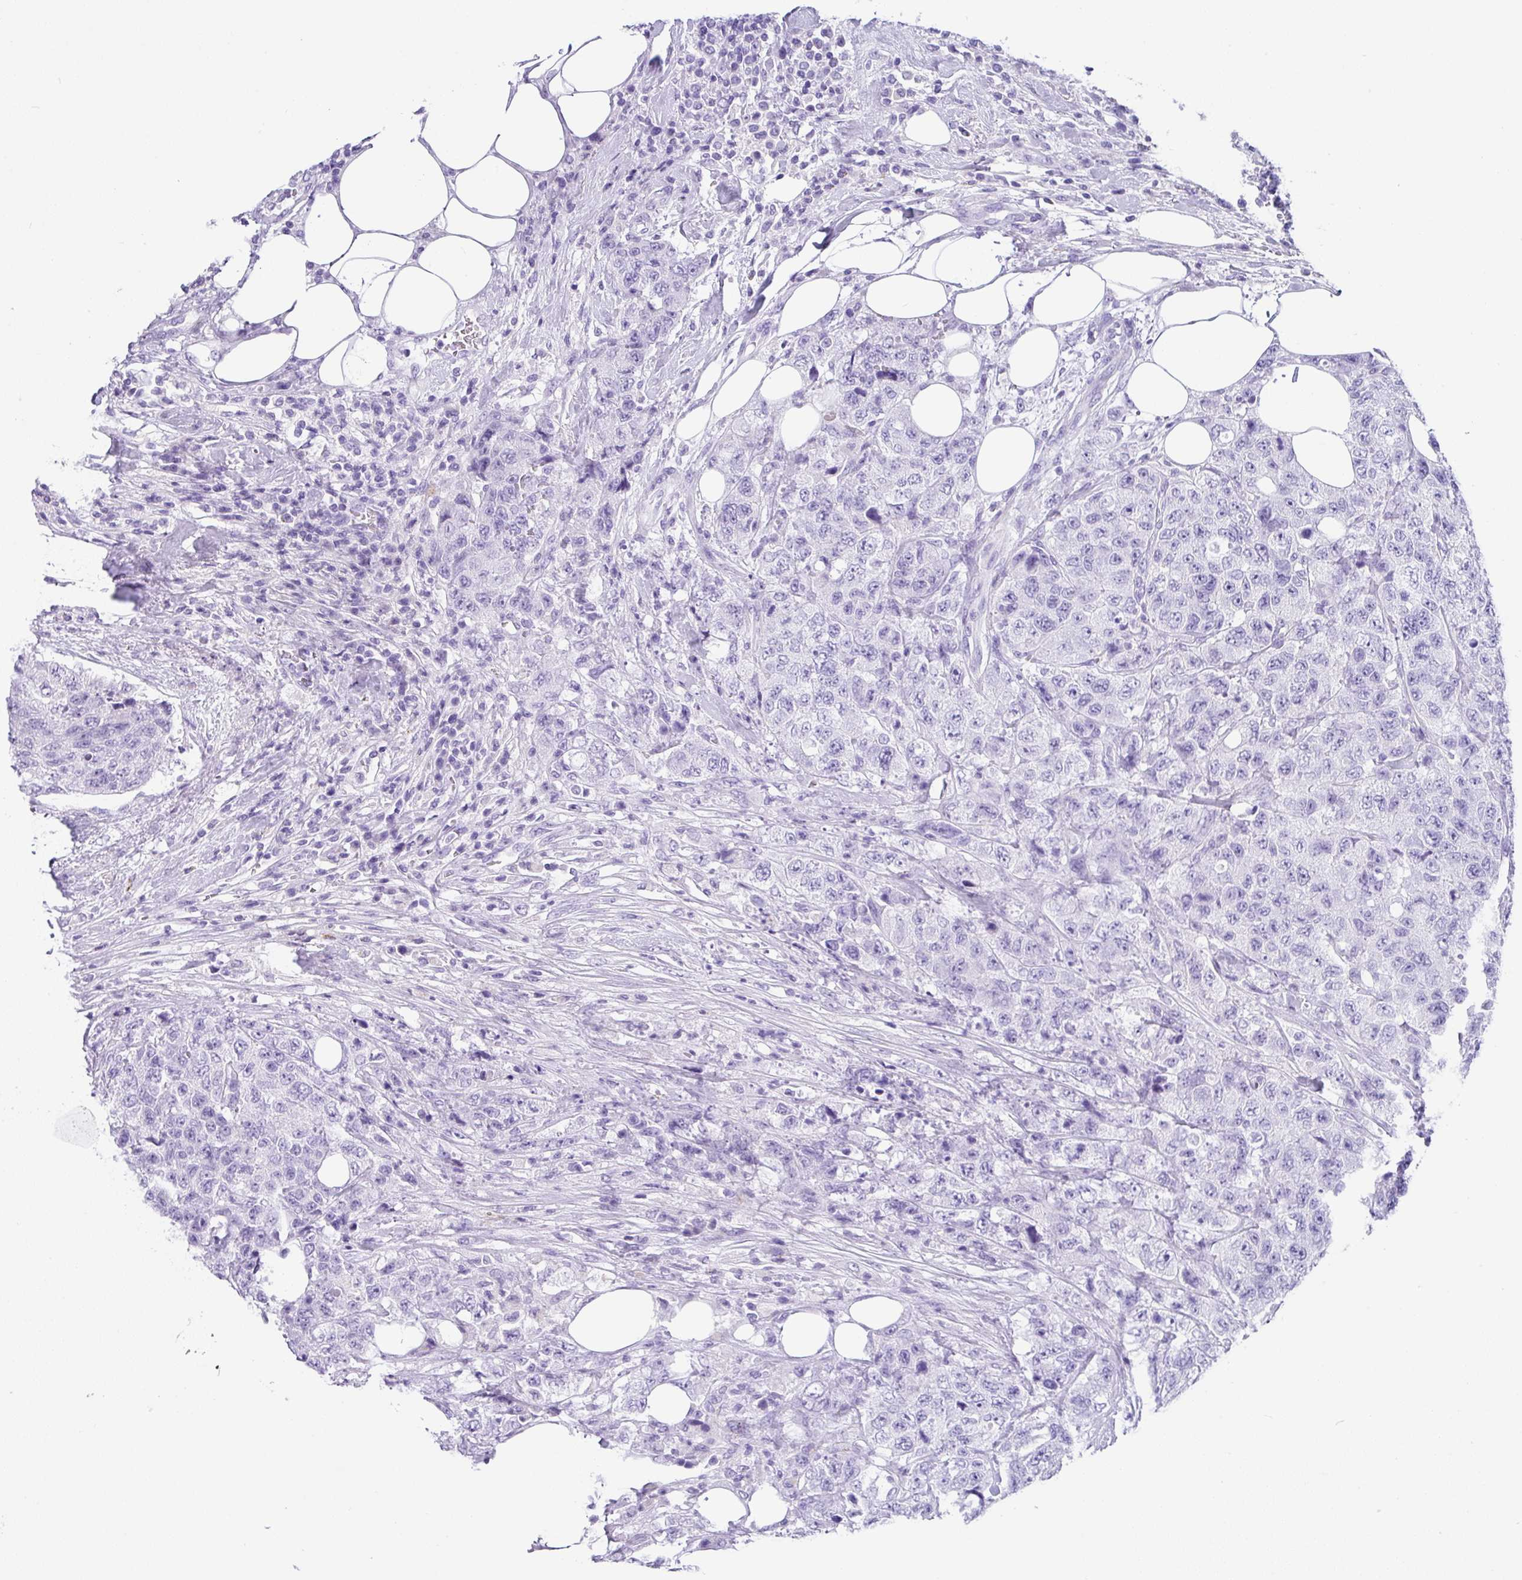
{"staining": {"intensity": "negative", "quantity": "none", "location": "none"}, "tissue": "urothelial cancer", "cell_type": "Tumor cells", "image_type": "cancer", "snomed": [{"axis": "morphology", "description": "Urothelial carcinoma, High grade"}, {"axis": "topography", "description": "Urinary bladder"}], "caption": "High magnification brightfield microscopy of urothelial cancer stained with DAB (brown) and counterstained with hematoxylin (blue): tumor cells show no significant staining.", "gene": "ZG16", "patient": {"sex": "female", "age": 78}}